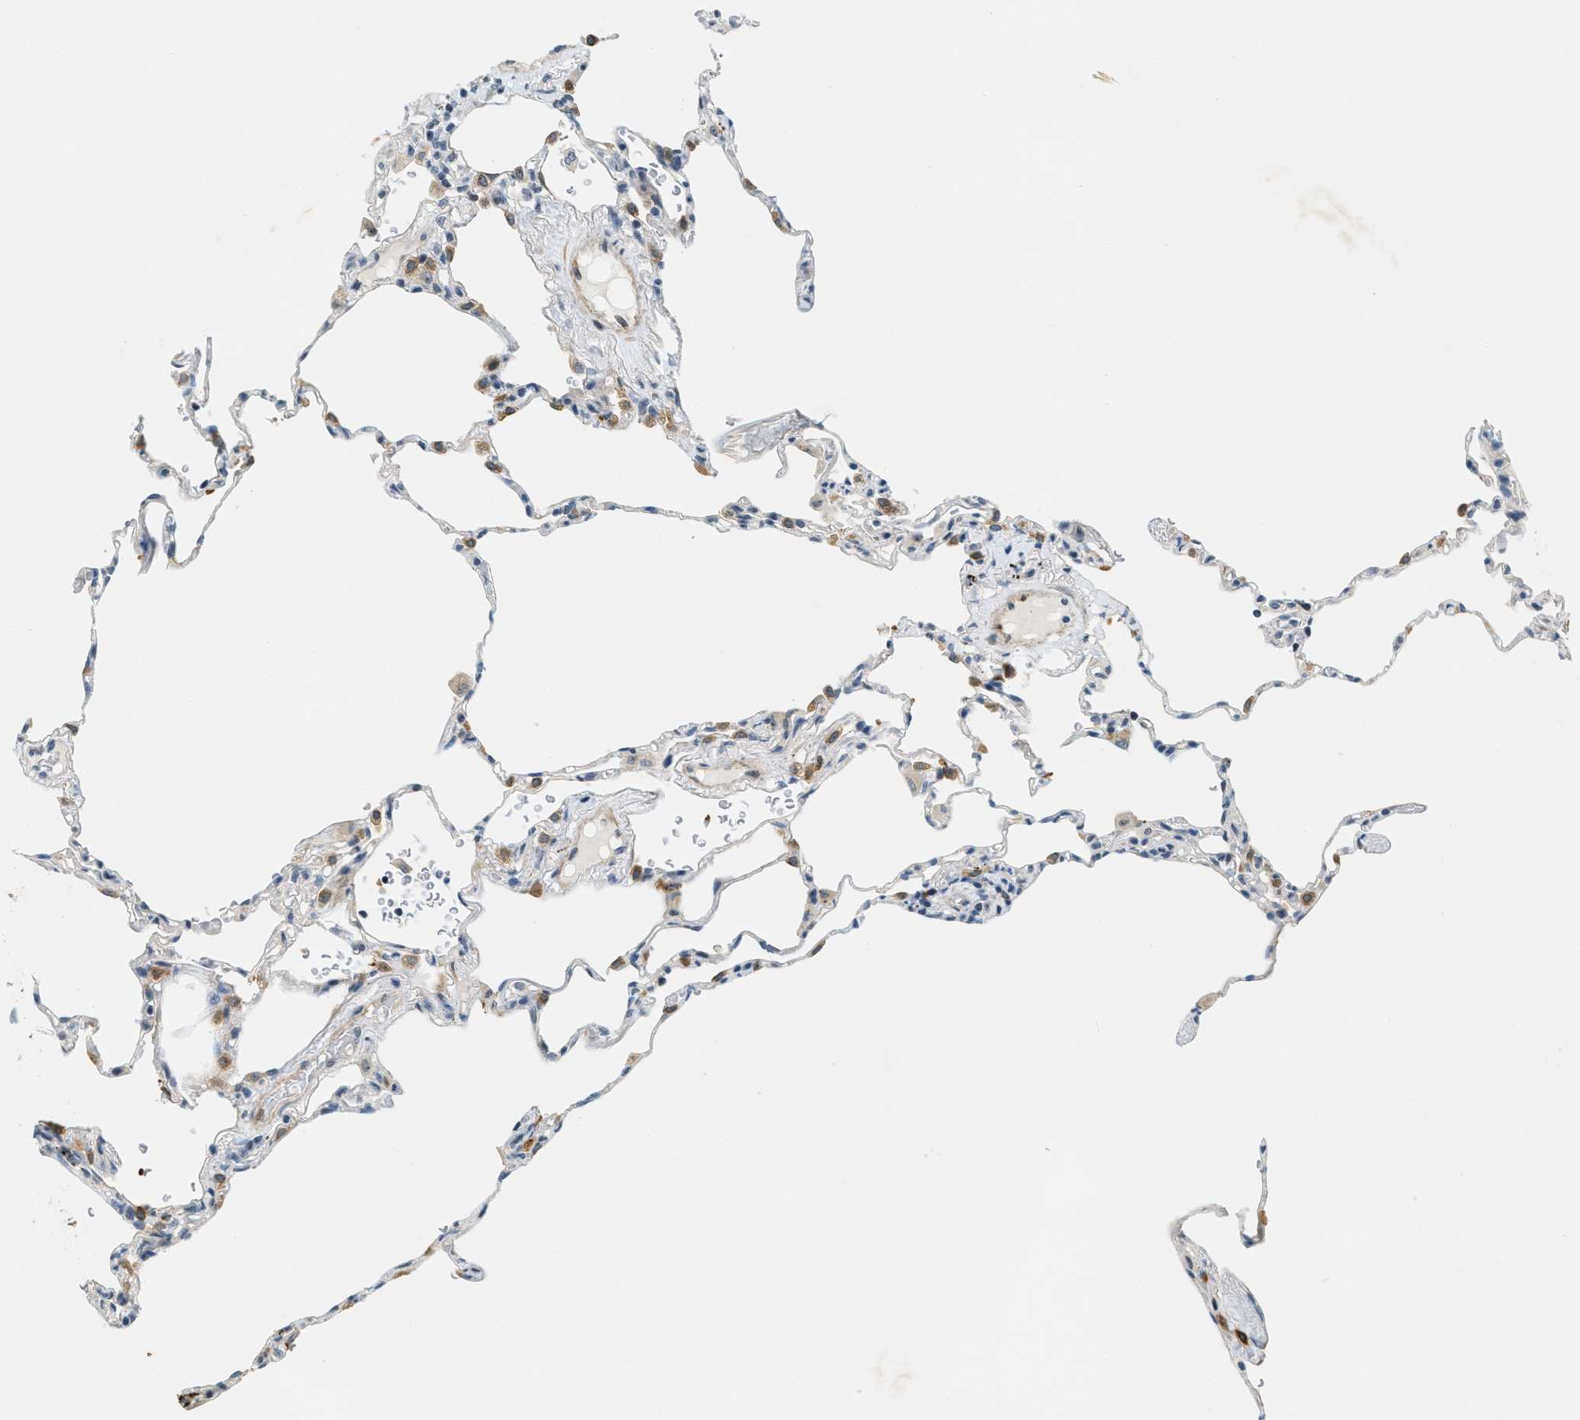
{"staining": {"intensity": "moderate", "quantity": "<25%", "location": "cytoplasmic/membranous"}, "tissue": "lung", "cell_type": "Alveolar cells", "image_type": "normal", "snomed": [{"axis": "morphology", "description": "Normal tissue, NOS"}, {"axis": "topography", "description": "Lung"}], "caption": "Protein staining reveals moderate cytoplasmic/membranous expression in approximately <25% of alveolar cells in unremarkable lung.", "gene": "DDX47", "patient": {"sex": "male", "age": 59}}